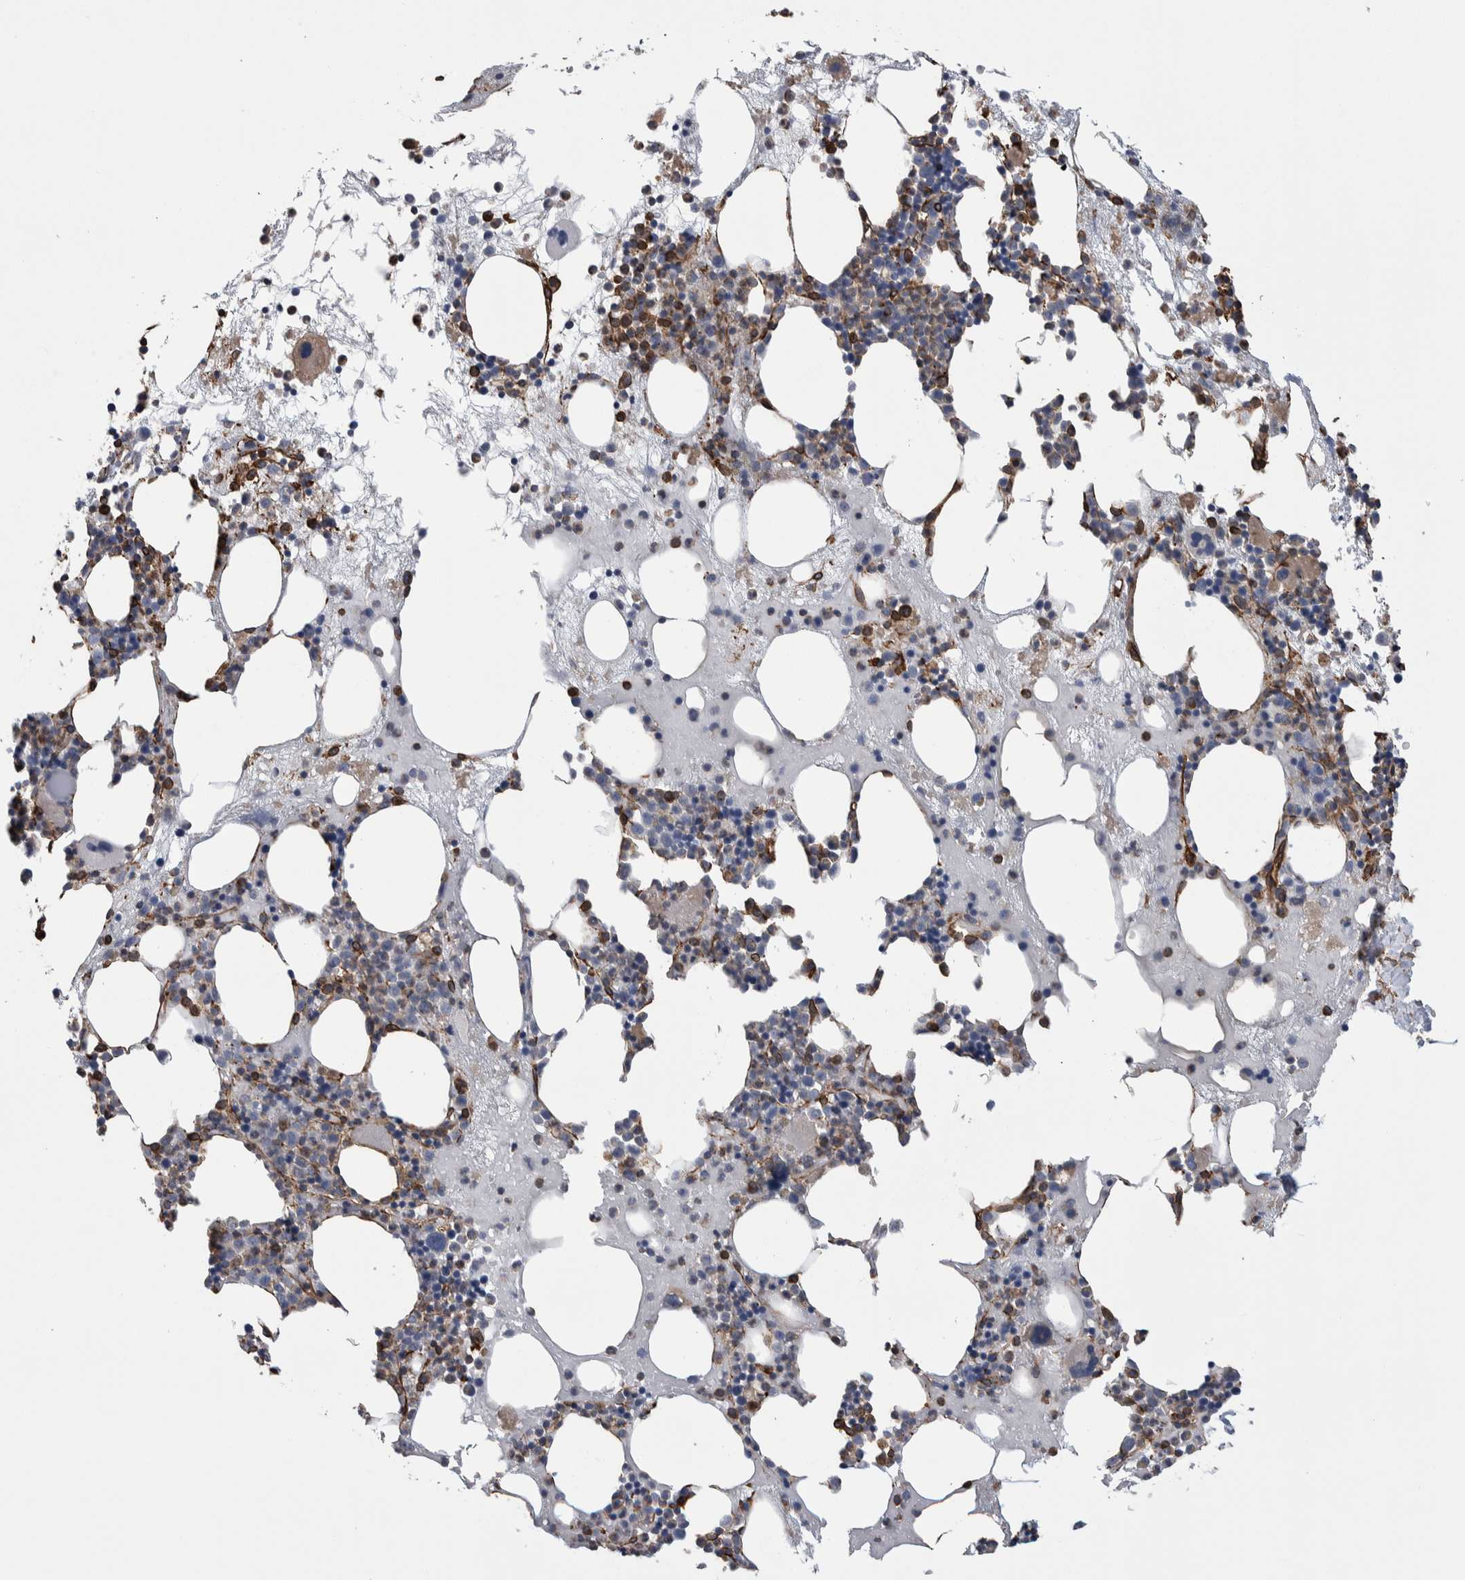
{"staining": {"intensity": "strong", "quantity": "25%-75%", "location": "cytoplasmic/membranous"}, "tissue": "bone marrow", "cell_type": "Hematopoietic cells", "image_type": "normal", "snomed": [{"axis": "morphology", "description": "Normal tissue, NOS"}, {"axis": "morphology", "description": "Inflammation, NOS"}, {"axis": "topography", "description": "Bone marrow"}], "caption": "Strong cytoplasmic/membranous staining for a protein is present in approximately 25%-75% of hematopoietic cells of normal bone marrow using immunohistochemistry (IHC).", "gene": "KIF12", "patient": {"sex": "female", "age": 81}}